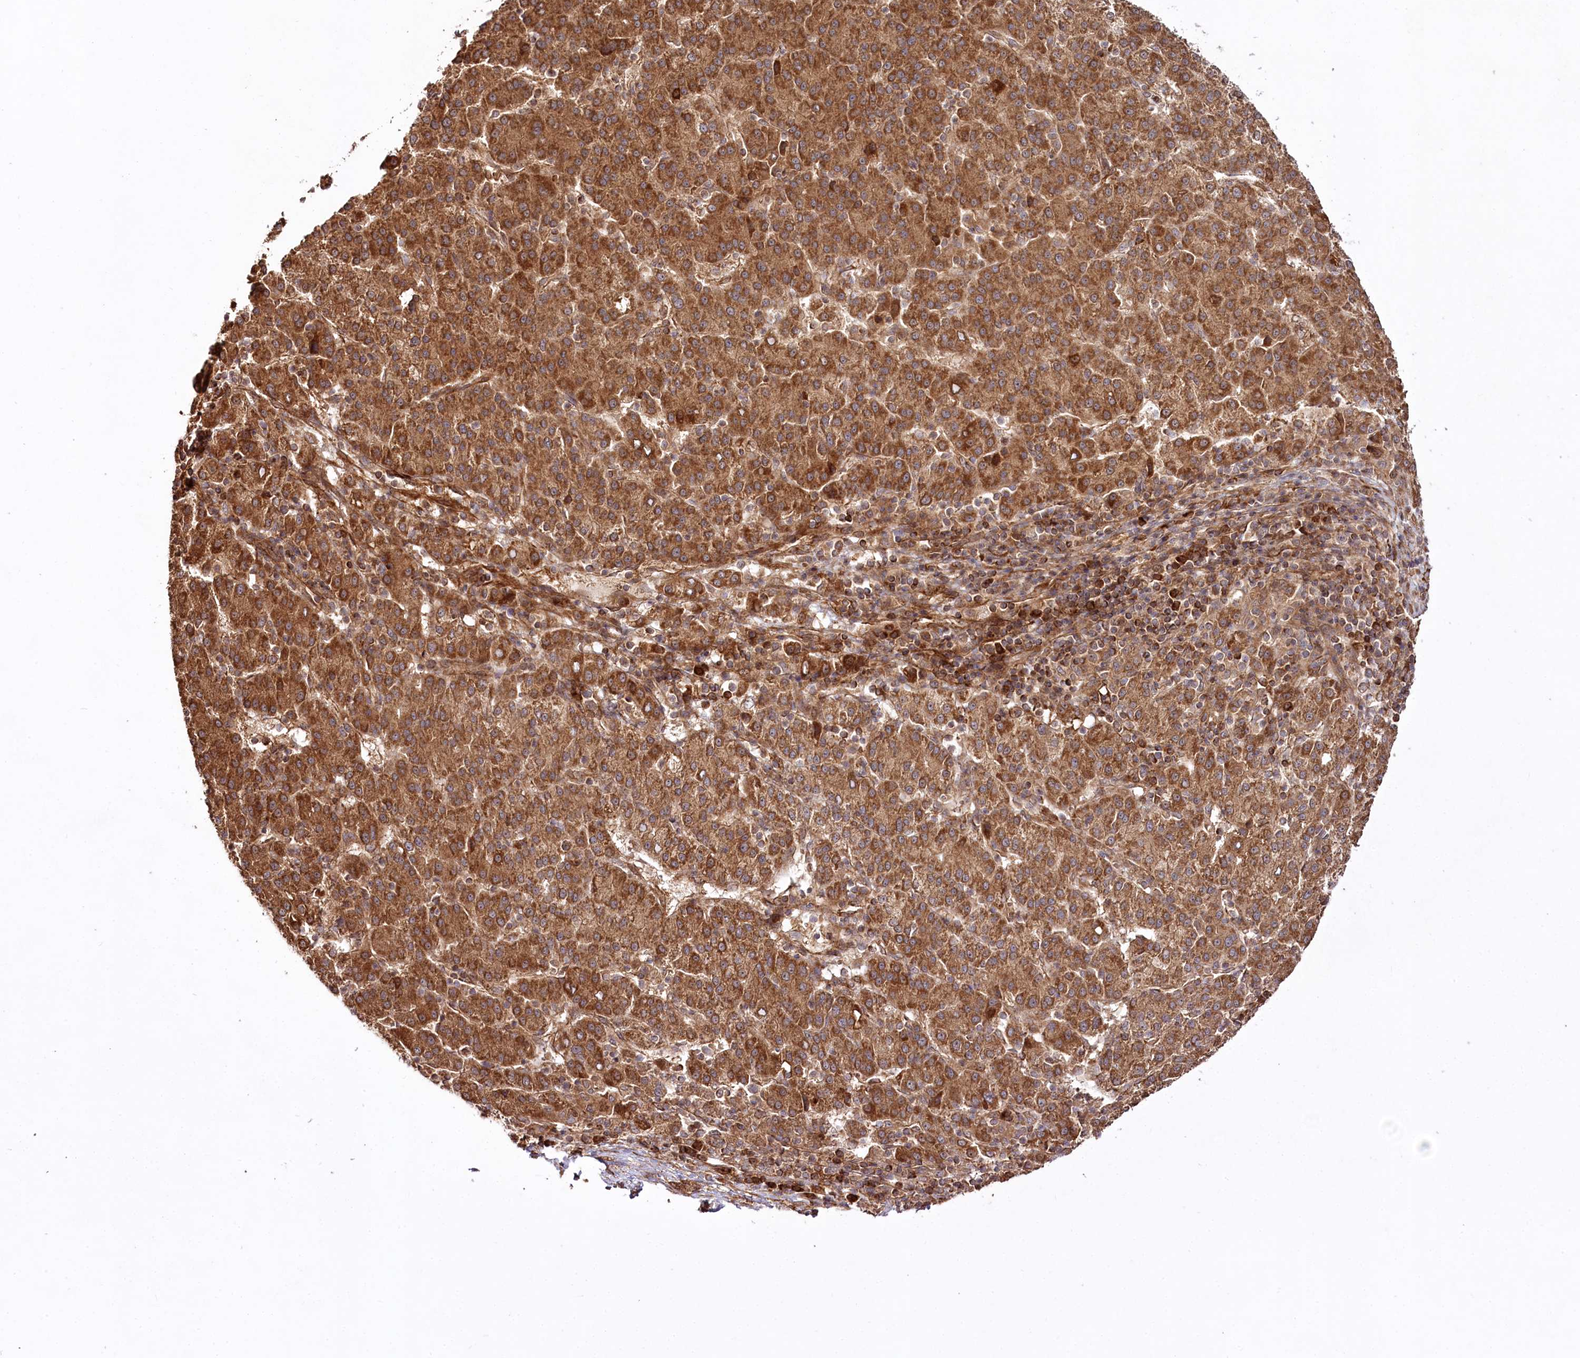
{"staining": {"intensity": "moderate", "quantity": ">75%", "location": "cytoplasmic/membranous"}, "tissue": "liver cancer", "cell_type": "Tumor cells", "image_type": "cancer", "snomed": [{"axis": "morphology", "description": "Carcinoma, Hepatocellular, NOS"}, {"axis": "topography", "description": "Liver"}], "caption": "Hepatocellular carcinoma (liver) was stained to show a protein in brown. There is medium levels of moderate cytoplasmic/membranous expression in about >75% of tumor cells. Ihc stains the protein of interest in brown and the nuclei are stained blue.", "gene": "REXO2", "patient": {"sex": "female", "age": 58}}